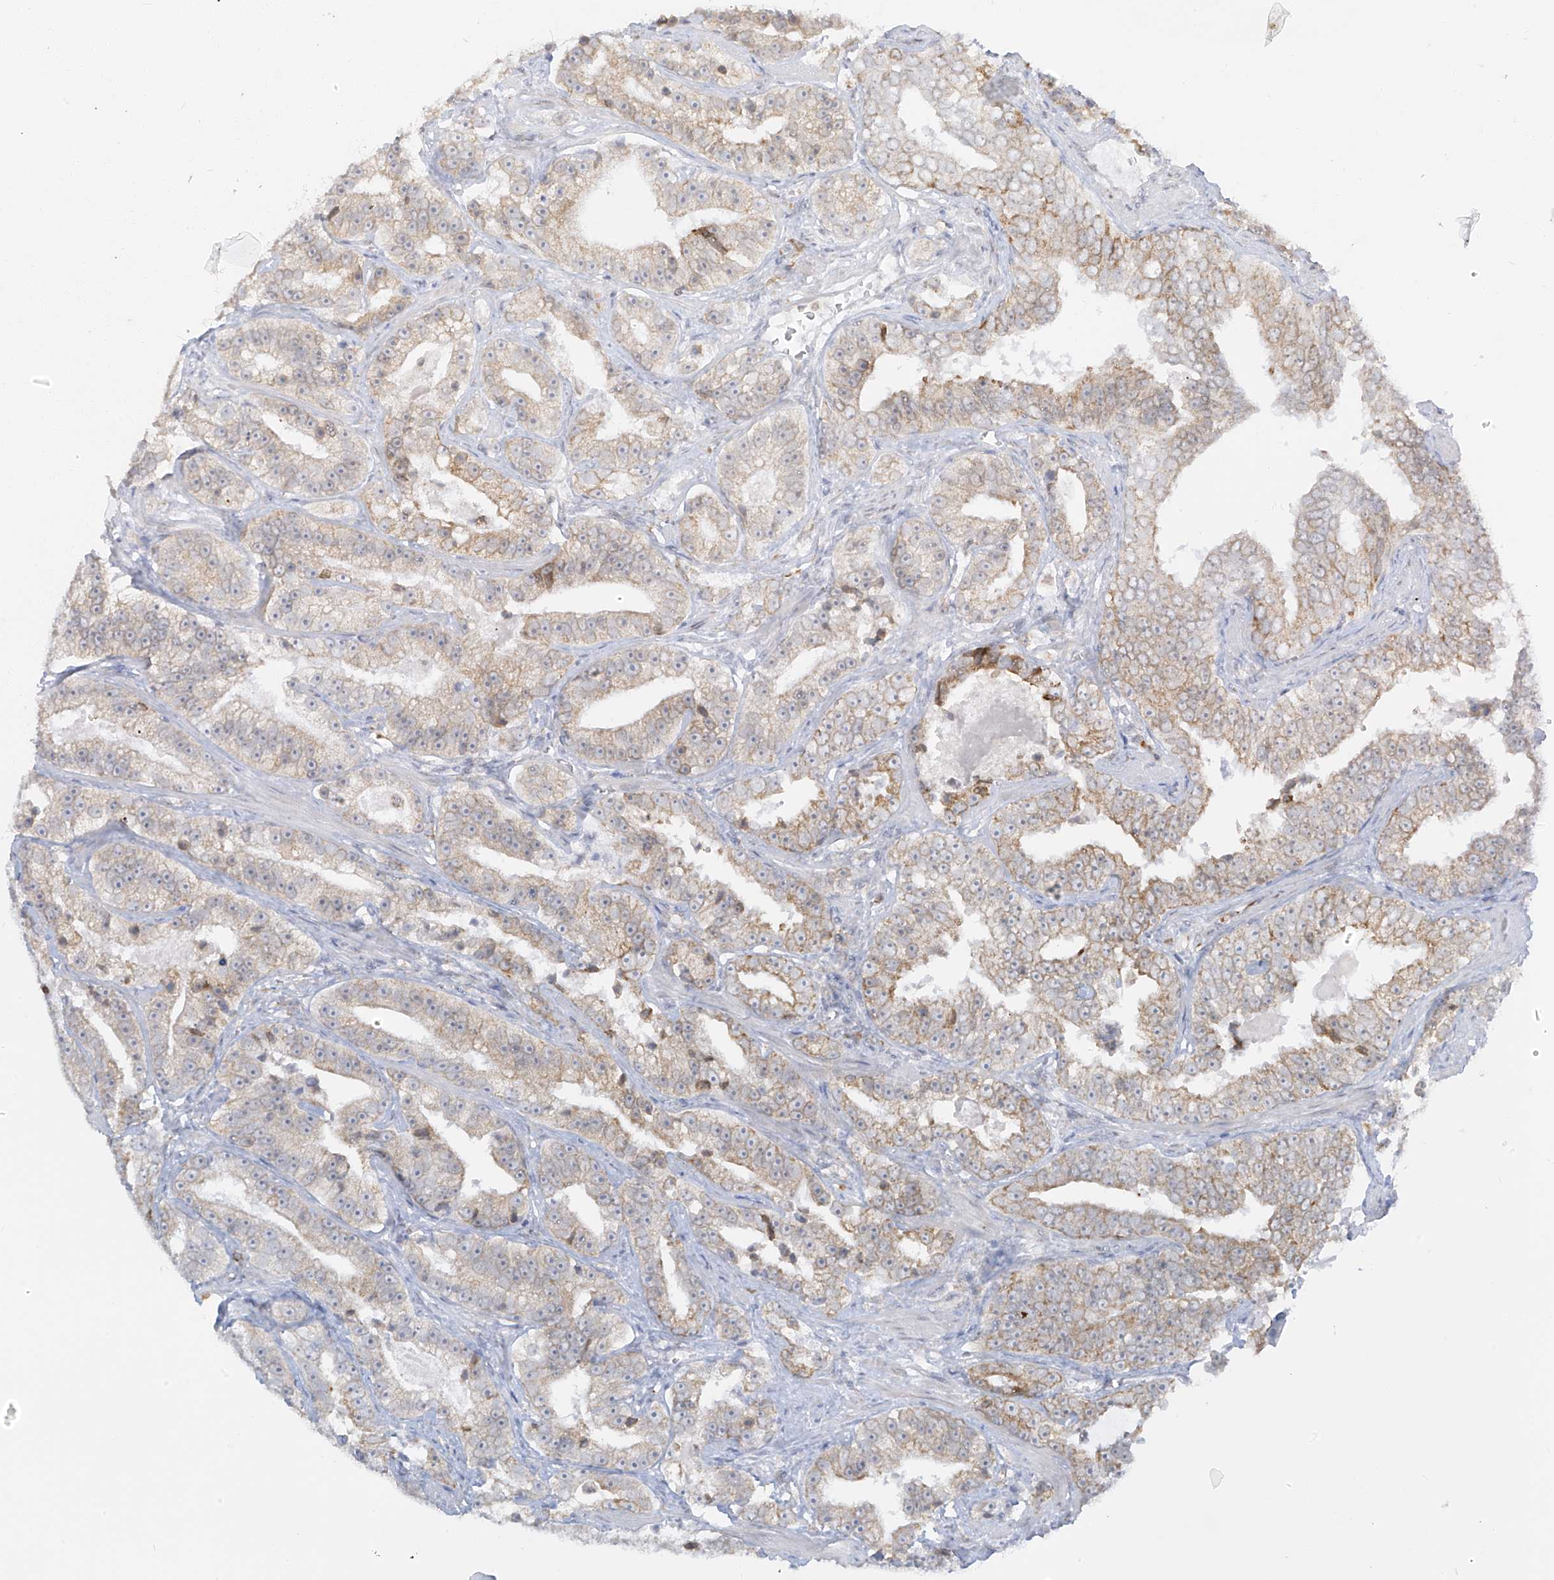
{"staining": {"intensity": "weak", "quantity": "25%-75%", "location": "cytoplasmic/membranous"}, "tissue": "prostate cancer", "cell_type": "Tumor cells", "image_type": "cancer", "snomed": [{"axis": "morphology", "description": "Adenocarcinoma, High grade"}, {"axis": "topography", "description": "Prostate"}], "caption": "A photomicrograph of prostate adenocarcinoma (high-grade) stained for a protein shows weak cytoplasmic/membranous brown staining in tumor cells.", "gene": "LRRC59", "patient": {"sex": "male", "age": 62}}